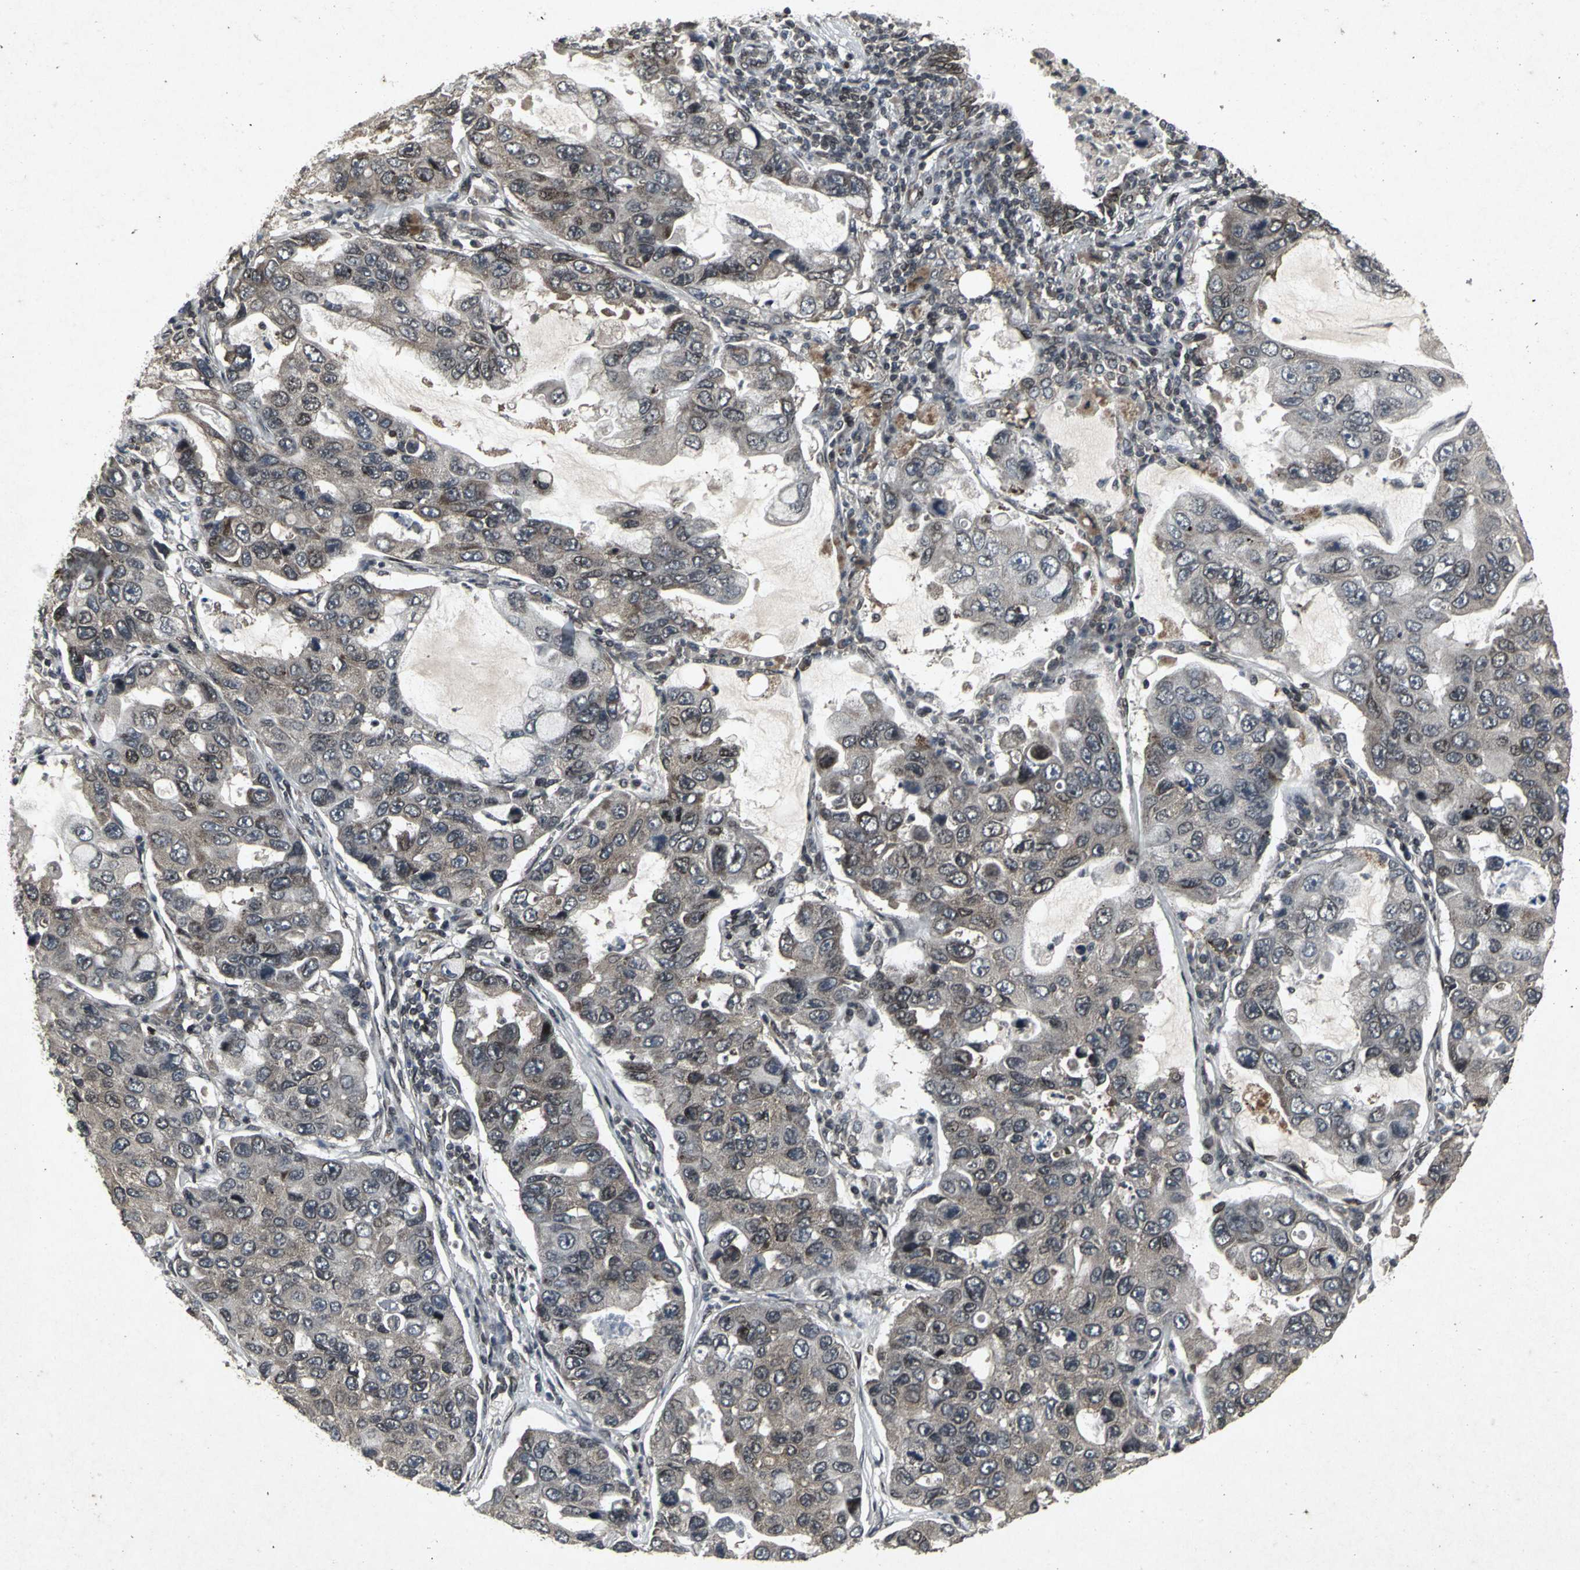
{"staining": {"intensity": "weak", "quantity": ">75%", "location": "cytoplasmic/membranous,nuclear"}, "tissue": "lung cancer", "cell_type": "Tumor cells", "image_type": "cancer", "snomed": [{"axis": "morphology", "description": "Adenocarcinoma, NOS"}, {"axis": "topography", "description": "Lung"}], "caption": "A high-resolution photomicrograph shows immunohistochemistry staining of lung cancer, which shows weak cytoplasmic/membranous and nuclear positivity in about >75% of tumor cells.", "gene": "SH2B3", "patient": {"sex": "male", "age": 64}}